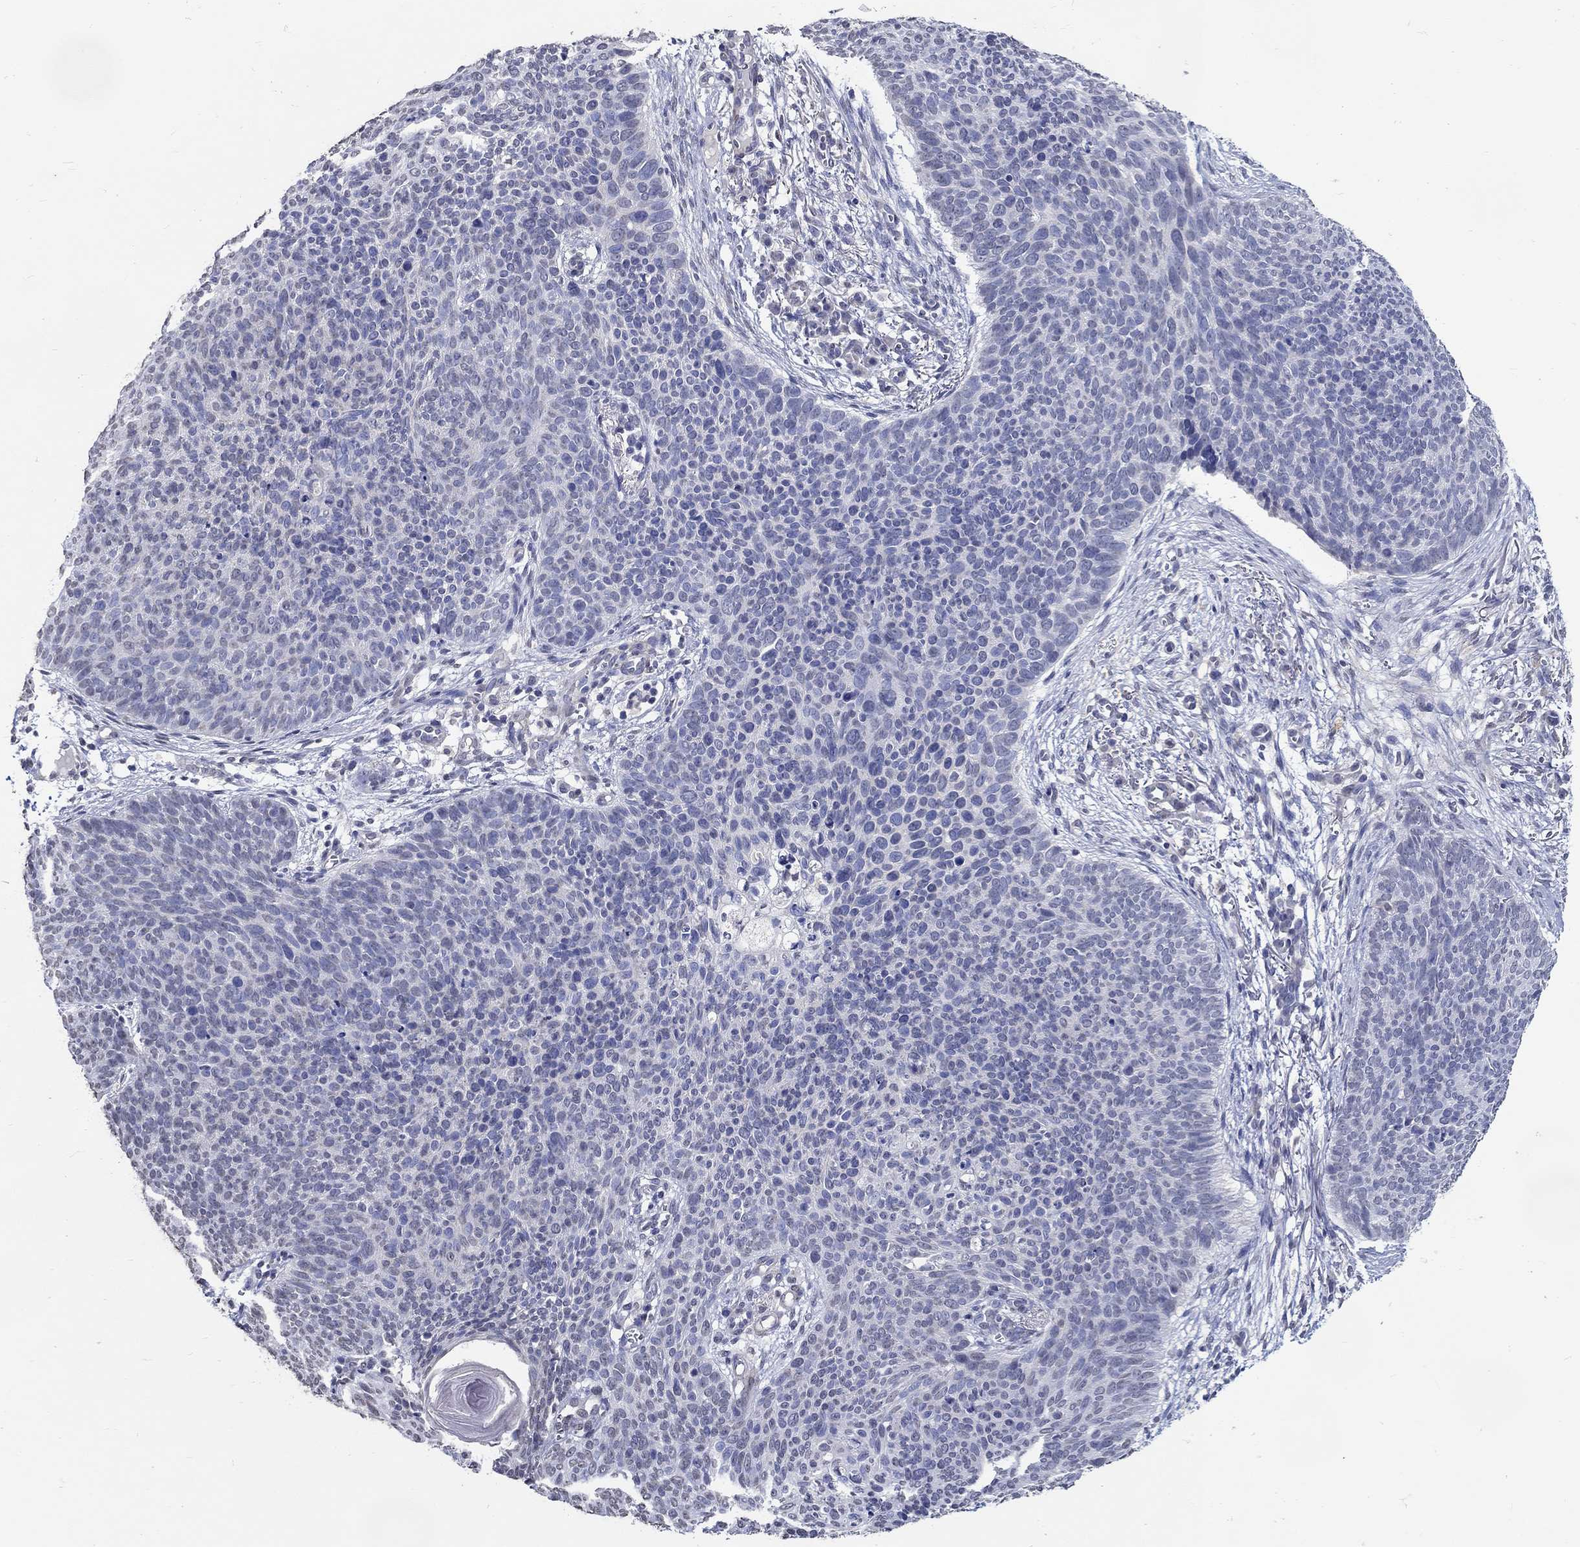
{"staining": {"intensity": "negative", "quantity": "none", "location": "none"}, "tissue": "skin cancer", "cell_type": "Tumor cells", "image_type": "cancer", "snomed": [{"axis": "morphology", "description": "Basal cell carcinoma"}, {"axis": "topography", "description": "Skin"}], "caption": "Basal cell carcinoma (skin) stained for a protein using IHC exhibits no expression tumor cells.", "gene": "PDE1B", "patient": {"sex": "male", "age": 64}}